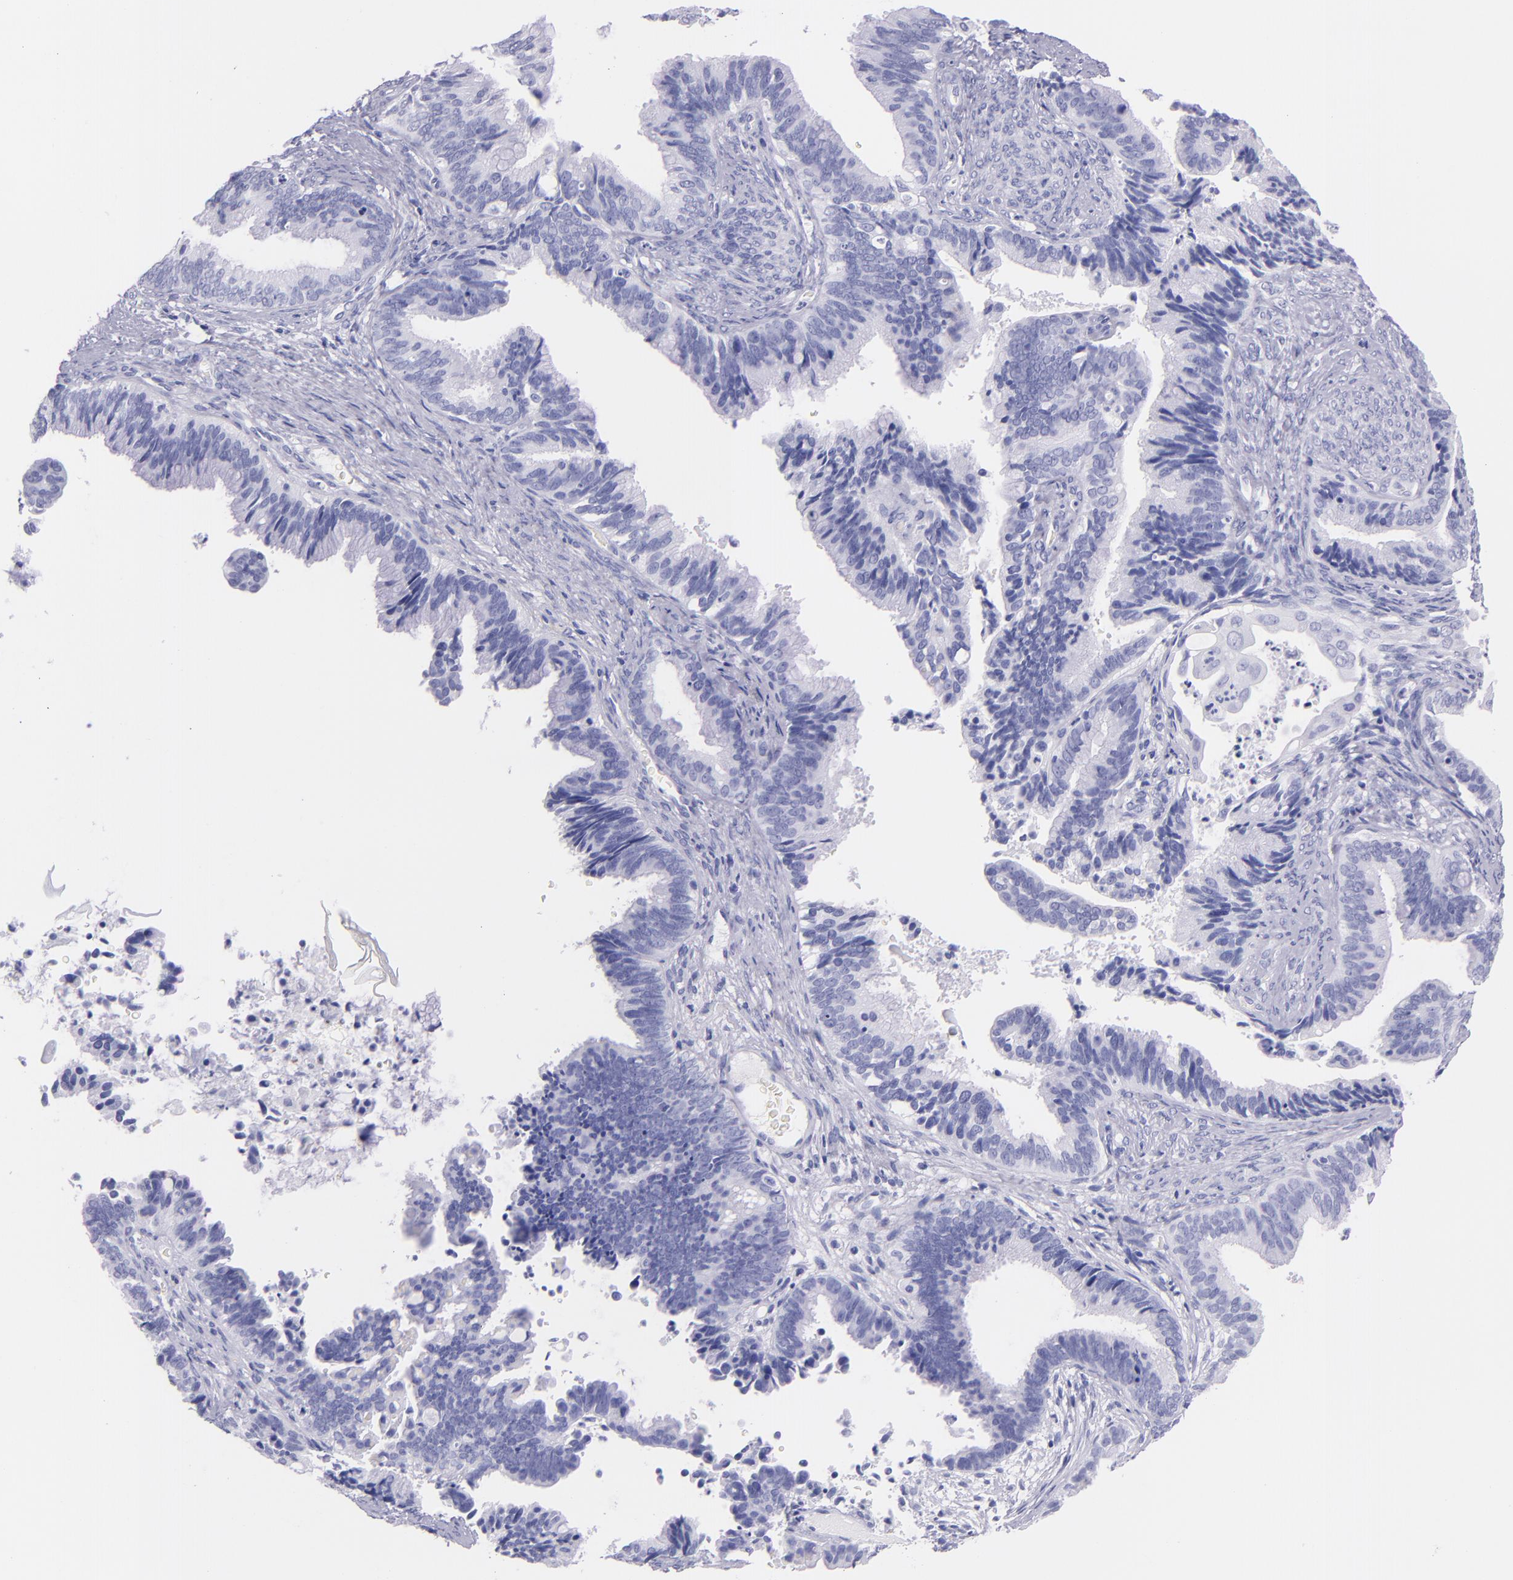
{"staining": {"intensity": "negative", "quantity": "none", "location": "none"}, "tissue": "cervical cancer", "cell_type": "Tumor cells", "image_type": "cancer", "snomed": [{"axis": "morphology", "description": "Adenocarcinoma, NOS"}, {"axis": "topography", "description": "Cervix"}], "caption": "An immunohistochemistry histopathology image of cervical adenocarcinoma is shown. There is no staining in tumor cells of cervical adenocarcinoma.", "gene": "SFTPB", "patient": {"sex": "female", "age": 47}}